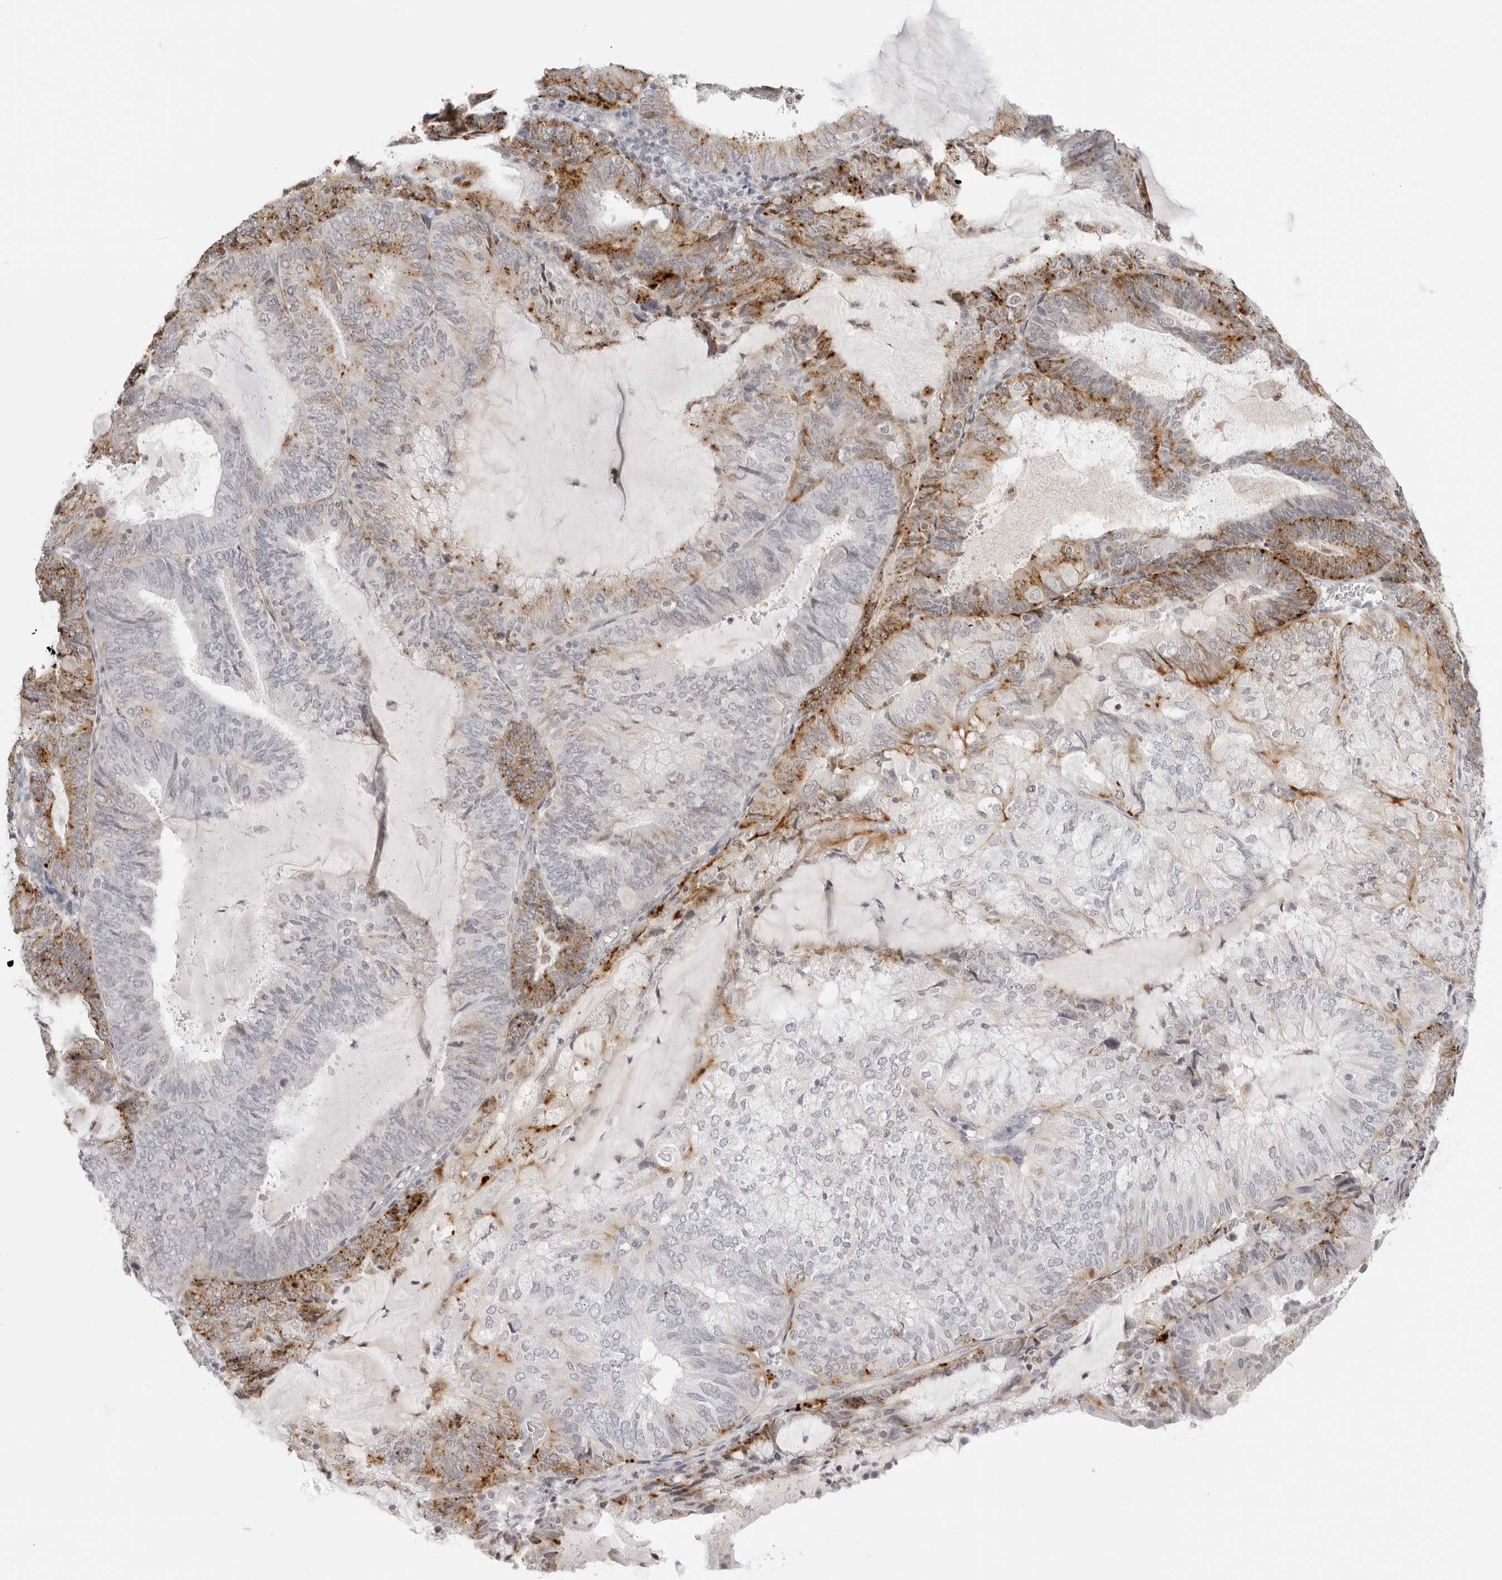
{"staining": {"intensity": "moderate", "quantity": "25%-75%", "location": "cytoplasmic/membranous"}, "tissue": "endometrial cancer", "cell_type": "Tumor cells", "image_type": "cancer", "snomed": [{"axis": "morphology", "description": "Adenocarcinoma, NOS"}, {"axis": "topography", "description": "Endometrium"}], "caption": "Human endometrial cancer (adenocarcinoma) stained for a protein (brown) exhibits moderate cytoplasmic/membranous positive positivity in about 25%-75% of tumor cells.", "gene": "STRADB", "patient": {"sex": "female", "age": 81}}